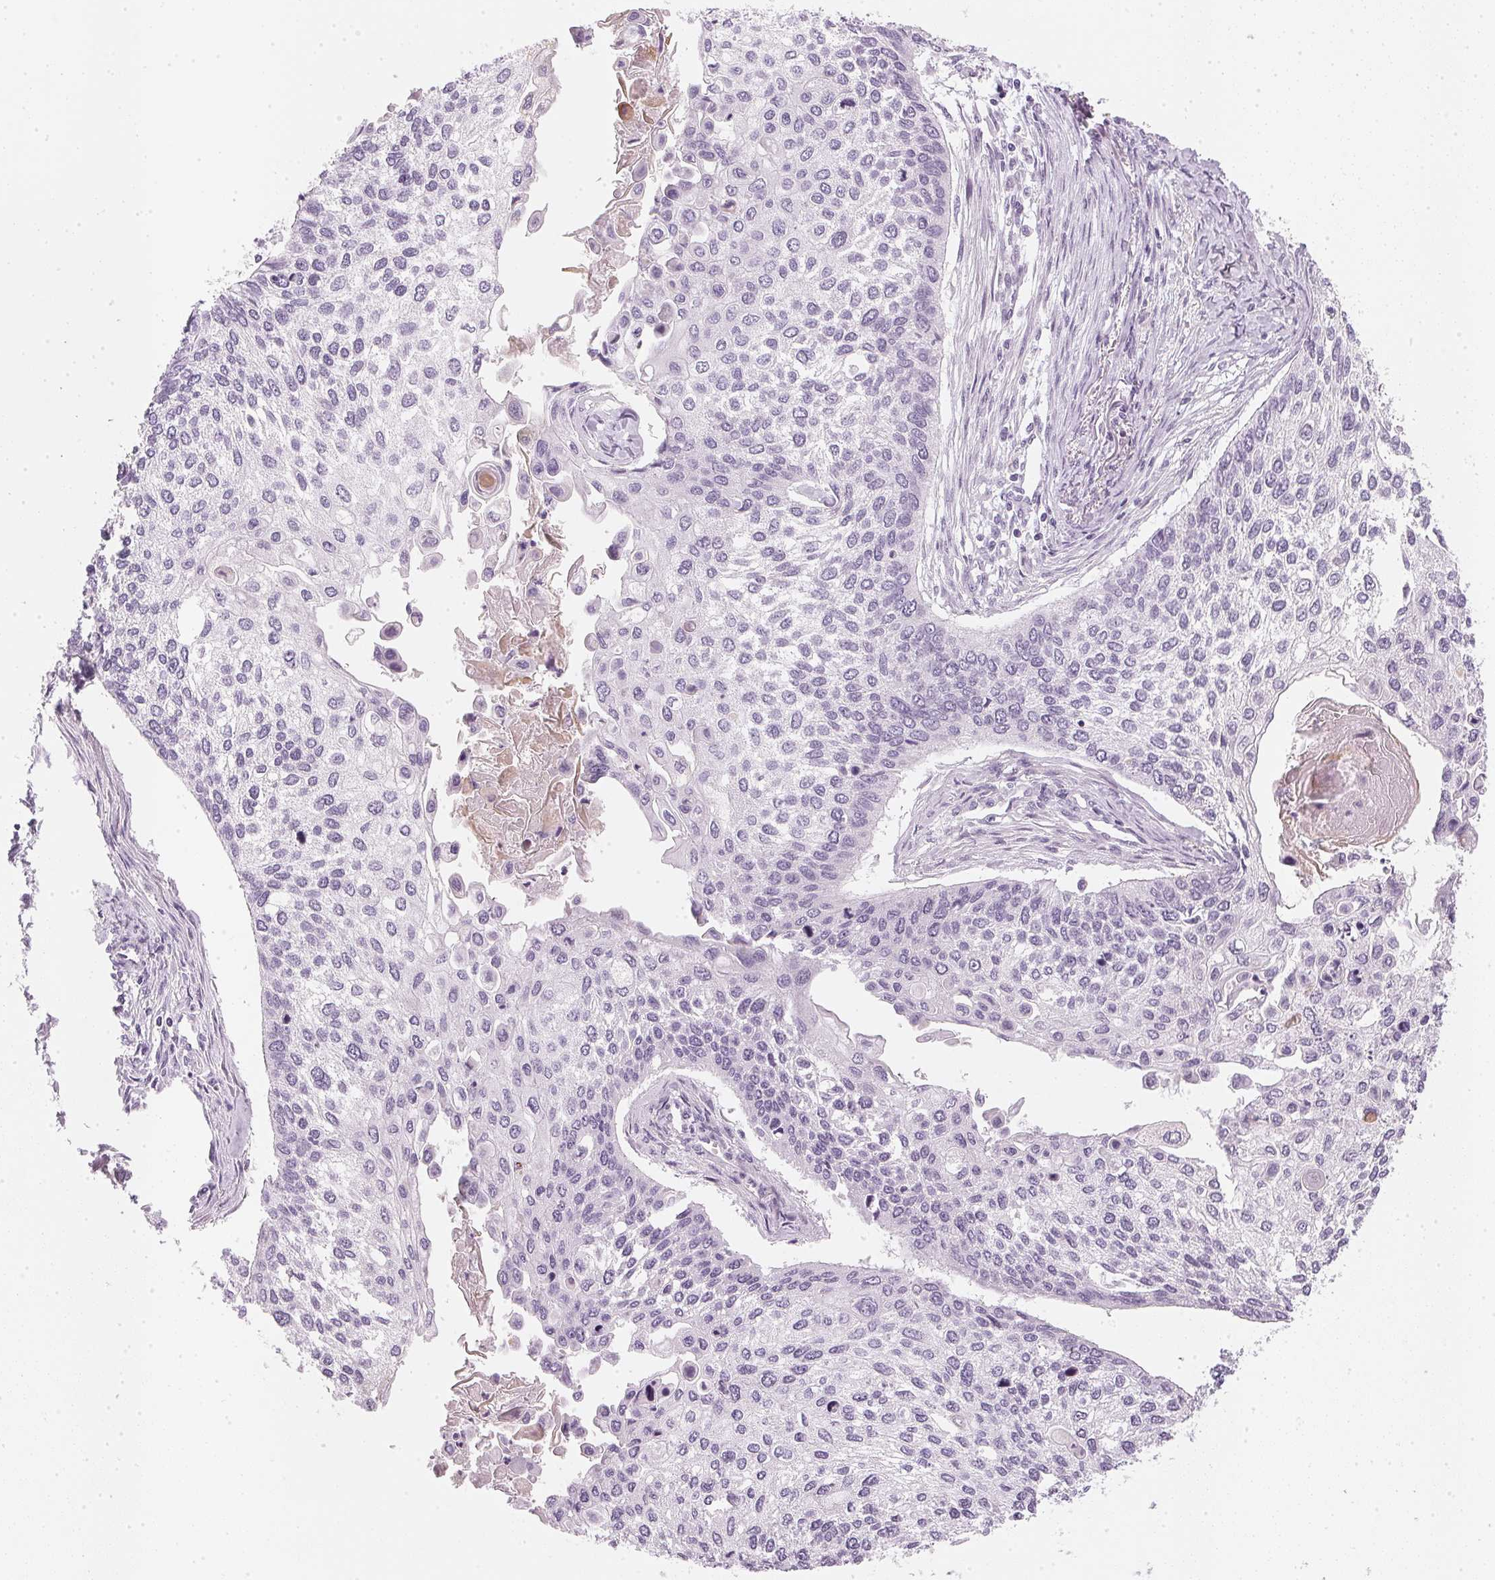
{"staining": {"intensity": "negative", "quantity": "none", "location": "none"}, "tissue": "lung cancer", "cell_type": "Tumor cells", "image_type": "cancer", "snomed": [{"axis": "morphology", "description": "Squamous cell carcinoma, NOS"}, {"axis": "morphology", "description": "Squamous cell carcinoma, metastatic, NOS"}, {"axis": "topography", "description": "Lung"}], "caption": "The immunohistochemistry (IHC) image has no significant positivity in tumor cells of lung metastatic squamous cell carcinoma tissue.", "gene": "CHST4", "patient": {"sex": "male", "age": 63}}